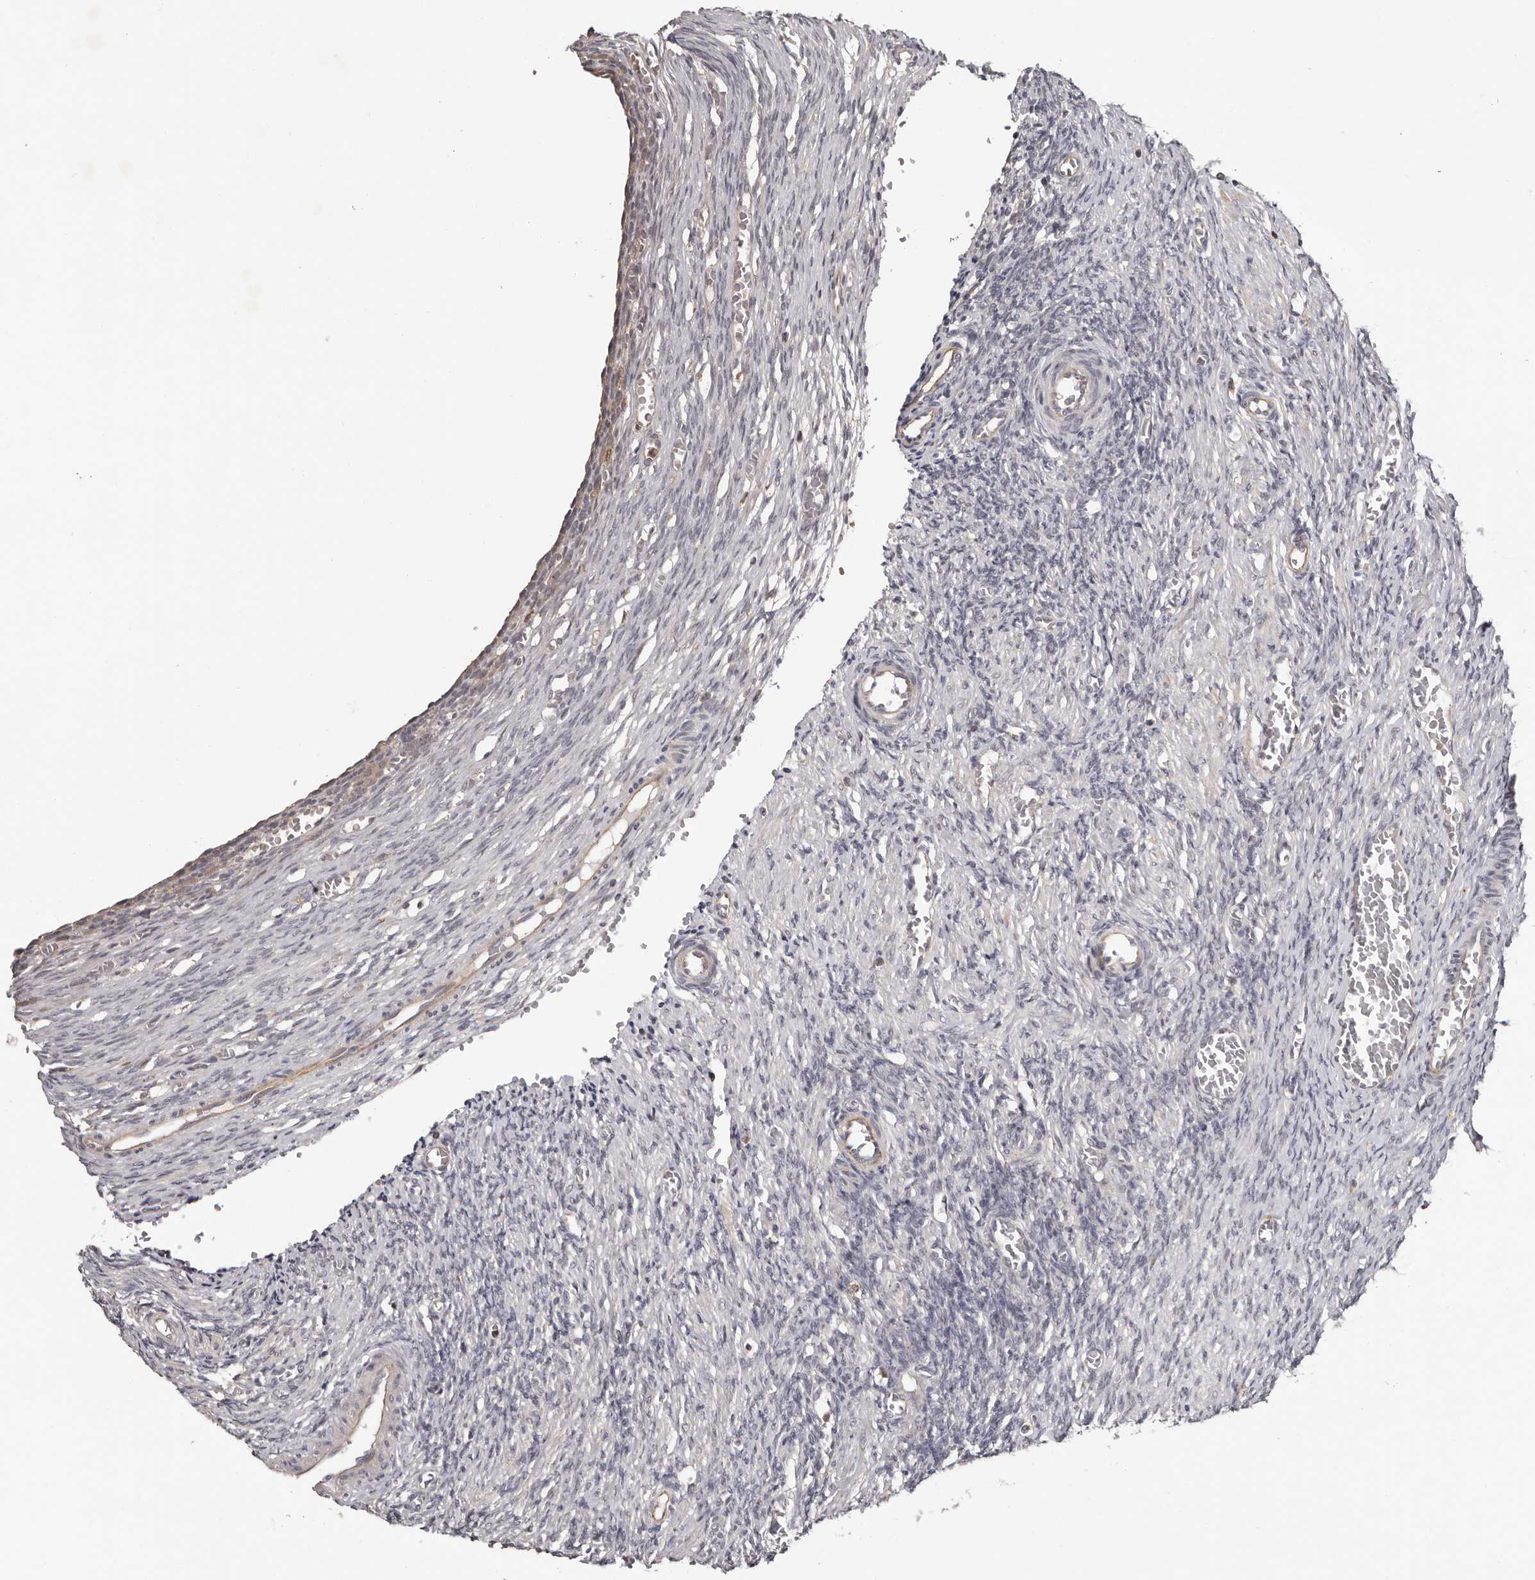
{"staining": {"intensity": "negative", "quantity": "none", "location": "none"}, "tissue": "ovary", "cell_type": "Ovarian stroma cells", "image_type": "normal", "snomed": [{"axis": "morphology", "description": "Normal tissue, NOS"}, {"axis": "topography", "description": "Ovary"}], "caption": "Ovarian stroma cells are negative for brown protein staining in unremarkable ovary. The staining is performed using DAB brown chromogen with nuclei counter-stained in using hematoxylin.", "gene": "ANKRD44", "patient": {"sex": "female", "age": 27}}